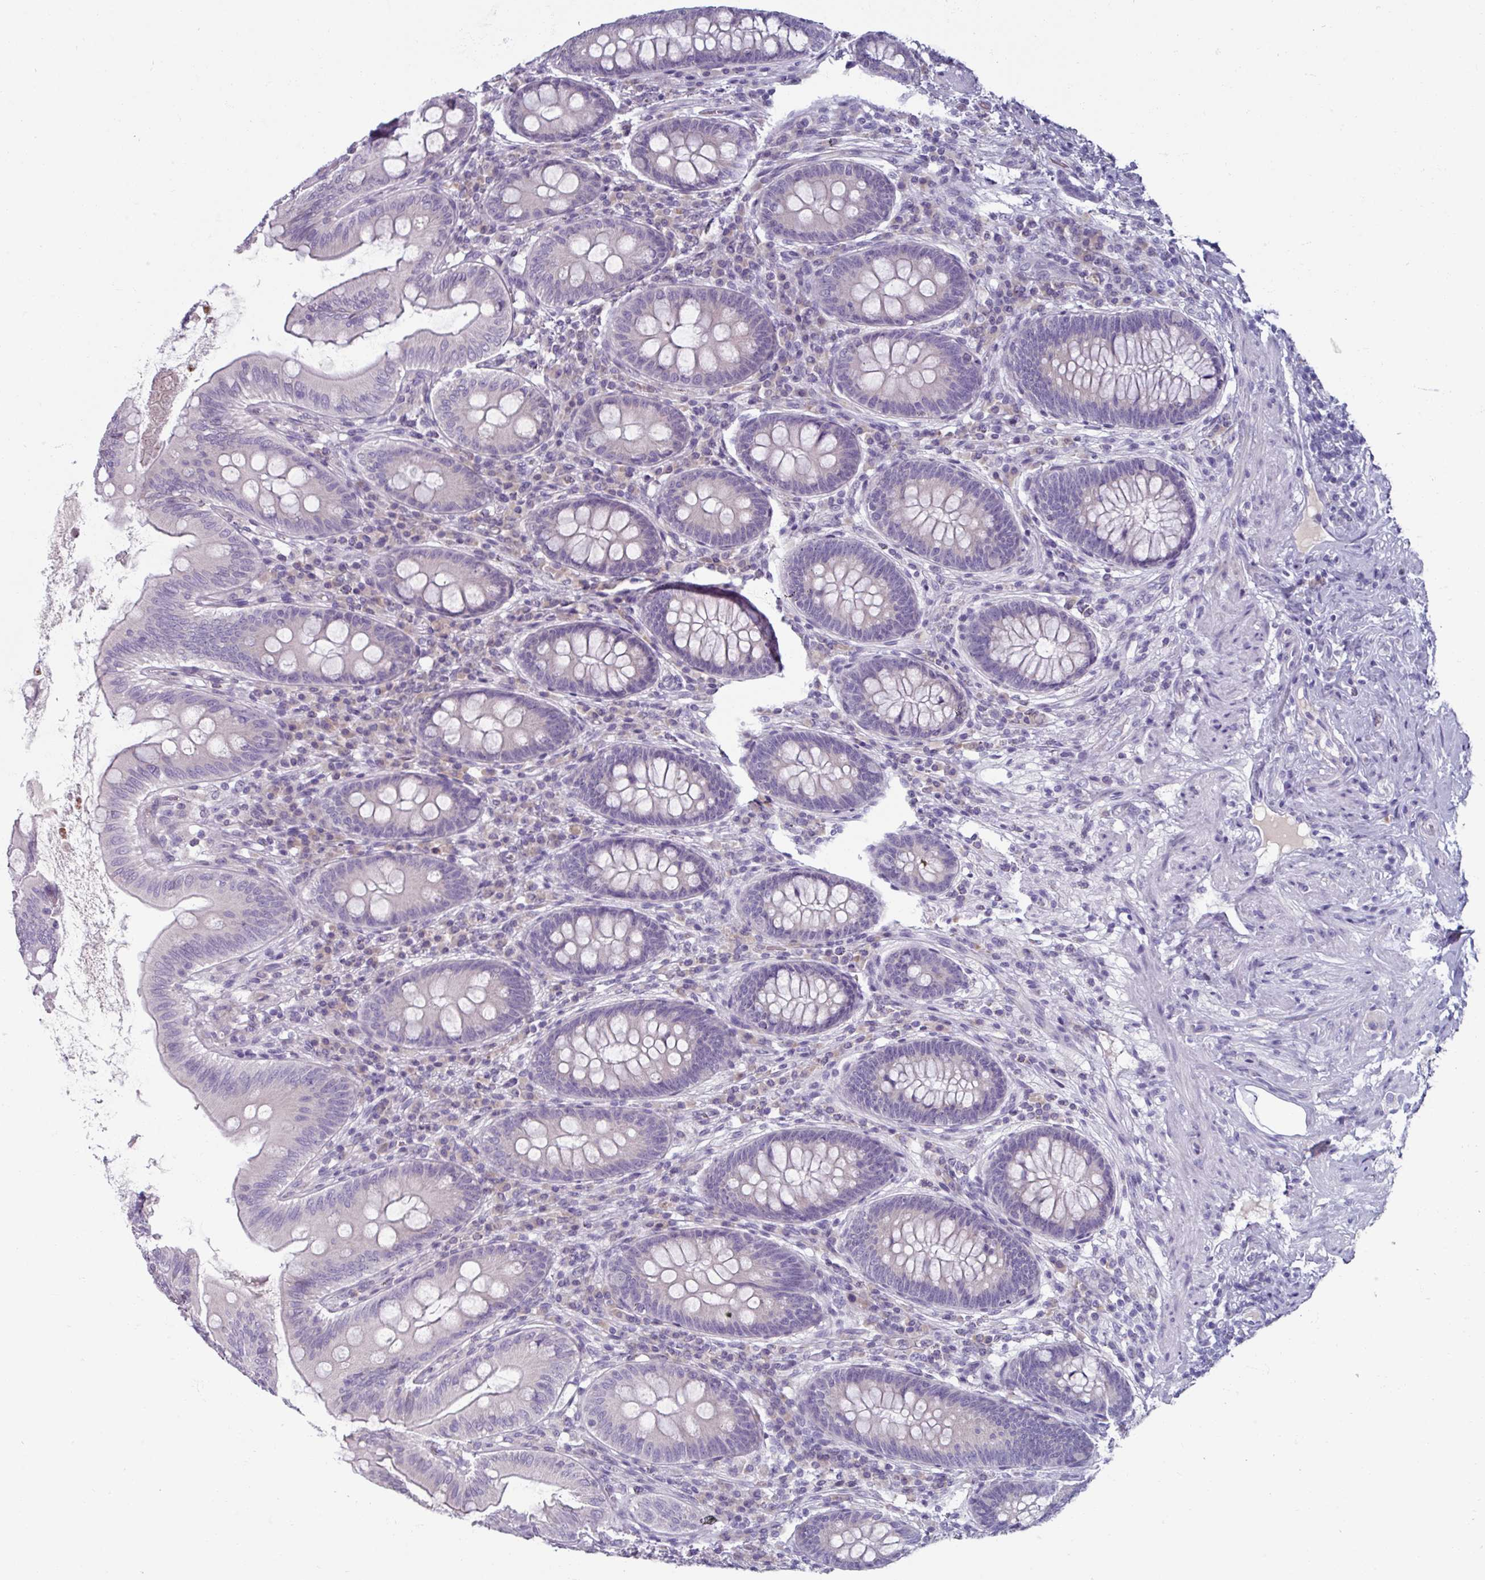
{"staining": {"intensity": "negative", "quantity": "none", "location": "none"}, "tissue": "appendix", "cell_type": "Glandular cells", "image_type": "normal", "snomed": [{"axis": "morphology", "description": "Normal tissue, NOS"}, {"axis": "topography", "description": "Appendix"}], "caption": "Glandular cells are negative for protein expression in normal human appendix.", "gene": "SMIM11", "patient": {"sex": "male", "age": 71}}